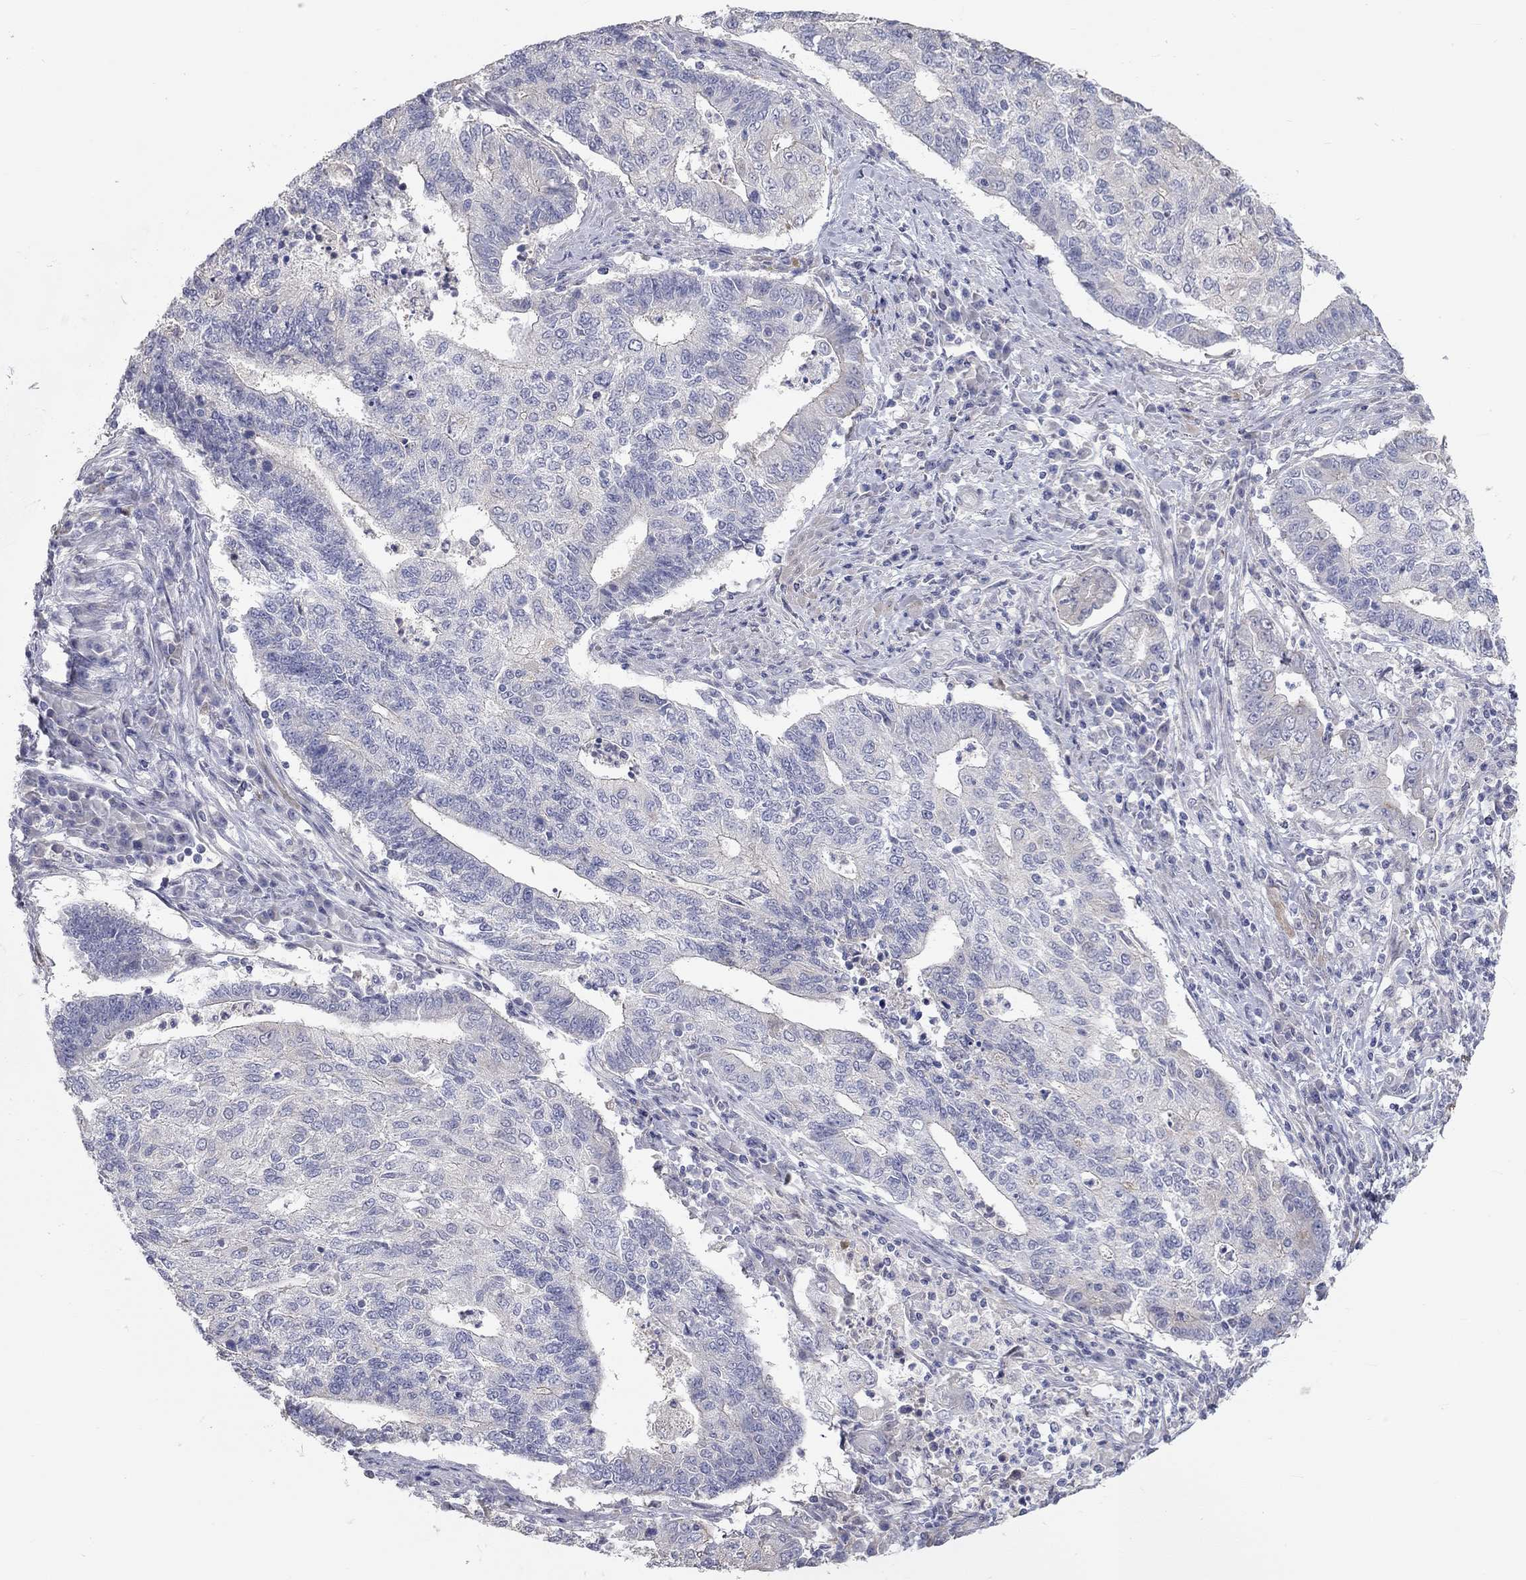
{"staining": {"intensity": "negative", "quantity": "none", "location": "none"}, "tissue": "endometrial cancer", "cell_type": "Tumor cells", "image_type": "cancer", "snomed": [{"axis": "morphology", "description": "Adenocarcinoma, NOS"}, {"axis": "topography", "description": "Uterus"}, {"axis": "topography", "description": "Endometrium"}], "caption": "IHC of endometrial cancer (adenocarcinoma) demonstrates no staining in tumor cells.", "gene": "PAPSS2", "patient": {"sex": "female", "age": 54}}